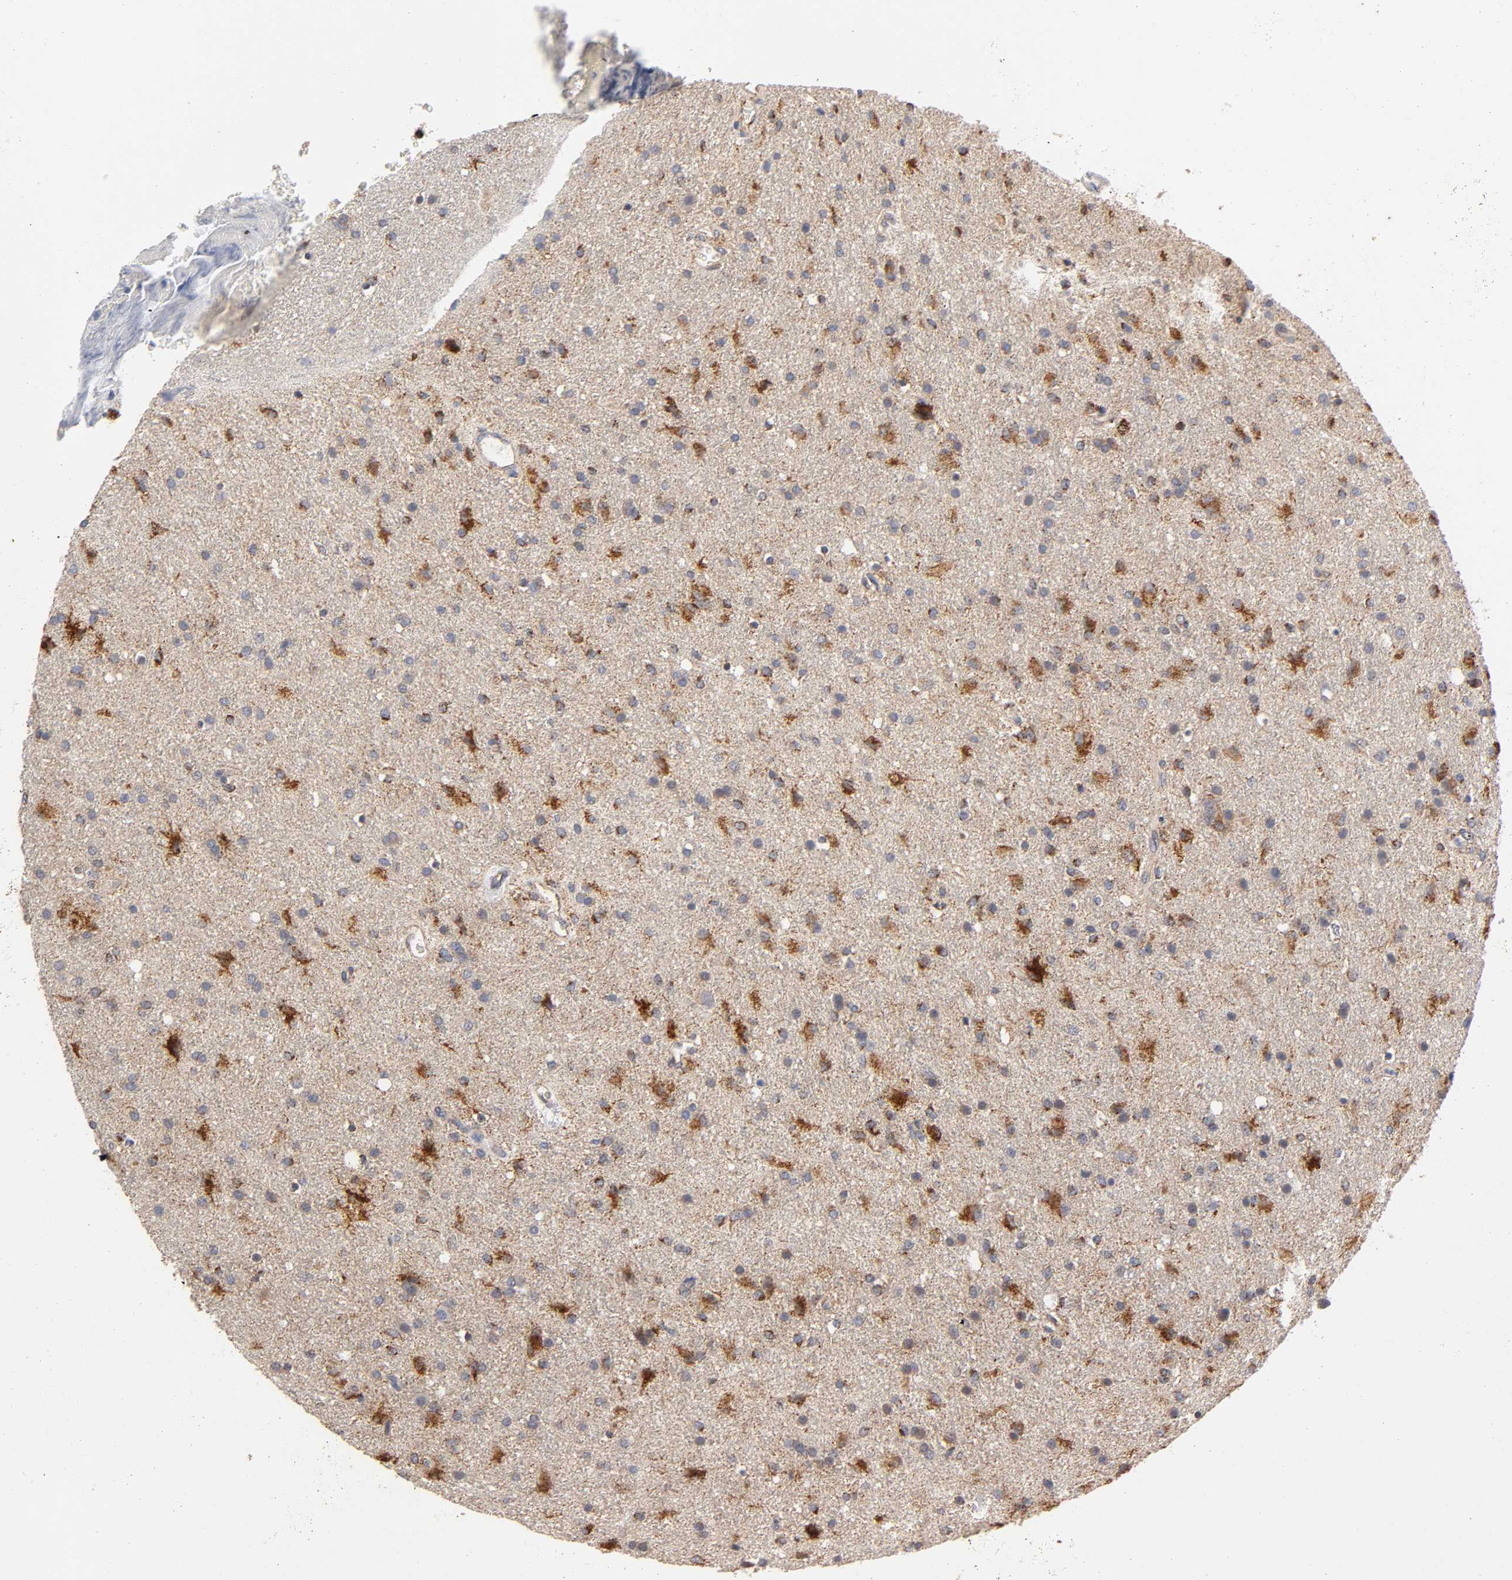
{"staining": {"intensity": "strong", "quantity": "25%-75%", "location": "cytoplasmic/membranous"}, "tissue": "glioma", "cell_type": "Tumor cells", "image_type": "cancer", "snomed": [{"axis": "morphology", "description": "Normal tissue, NOS"}, {"axis": "morphology", "description": "Glioma, malignant, High grade"}, {"axis": "topography", "description": "Cerebral cortex"}], "caption": "Tumor cells demonstrate high levels of strong cytoplasmic/membranous positivity in approximately 25%-75% of cells in human glioma. (Stains: DAB (3,3'-diaminobenzidine) in brown, nuclei in blue, Microscopy: brightfield microscopy at high magnification).", "gene": "ISG15", "patient": {"sex": "male", "age": 56}}